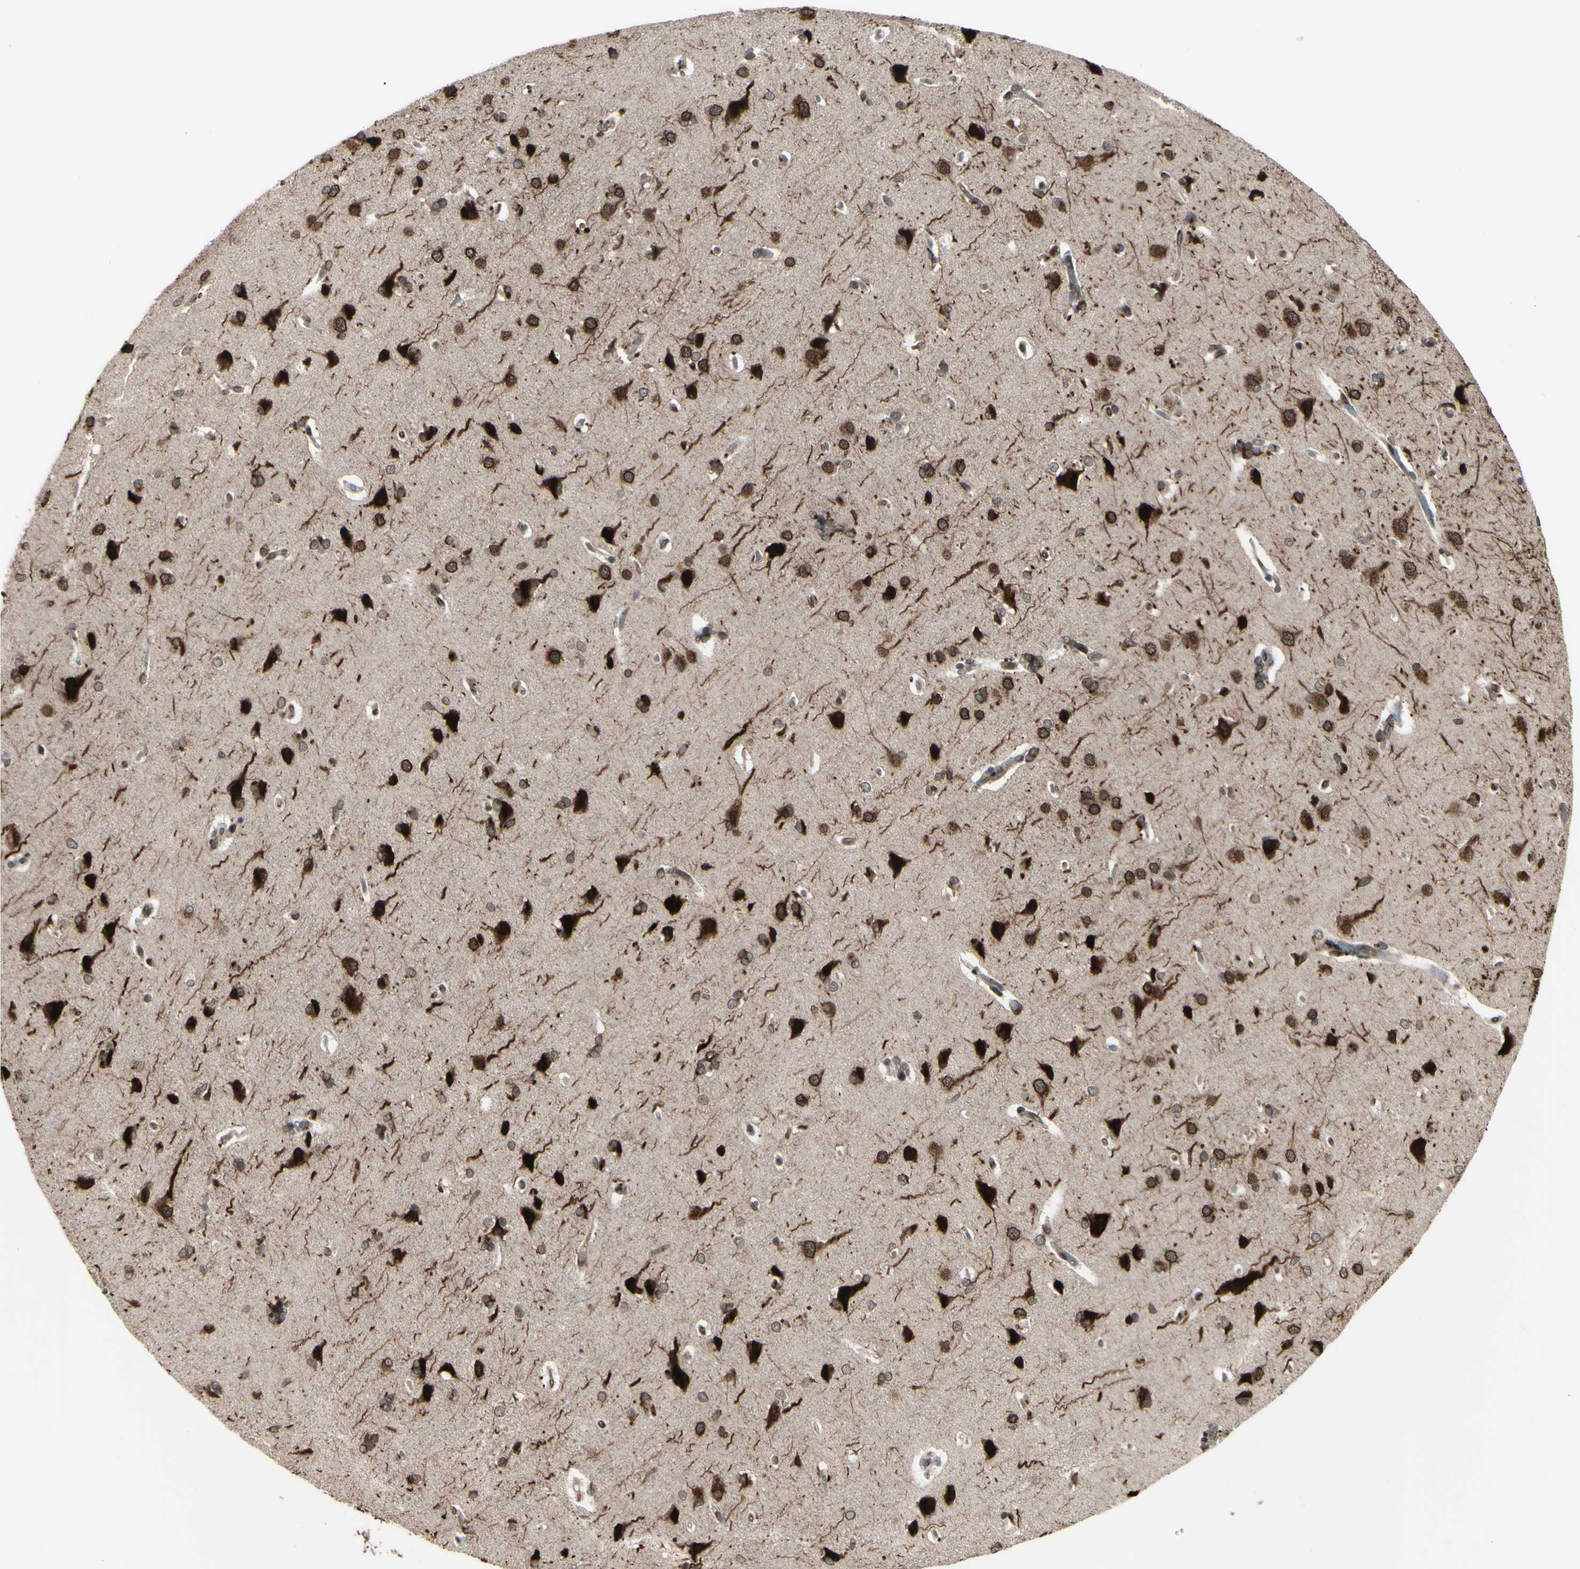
{"staining": {"intensity": "moderate", "quantity": ">75%", "location": "cytoplasmic/membranous,nuclear"}, "tissue": "cerebral cortex", "cell_type": "Endothelial cells", "image_type": "normal", "snomed": [{"axis": "morphology", "description": "Normal tissue, NOS"}, {"axis": "topography", "description": "Cerebral cortex"}], "caption": "This histopathology image demonstrates immunohistochemistry staining of unremarkable human cerebral cortex, with medium moderate cytoplasmic/membranous,nuclear staining in about >75% of endothelial cells.", "gene": "MLF2", "patient": {"sex": "male", "age": 62}}